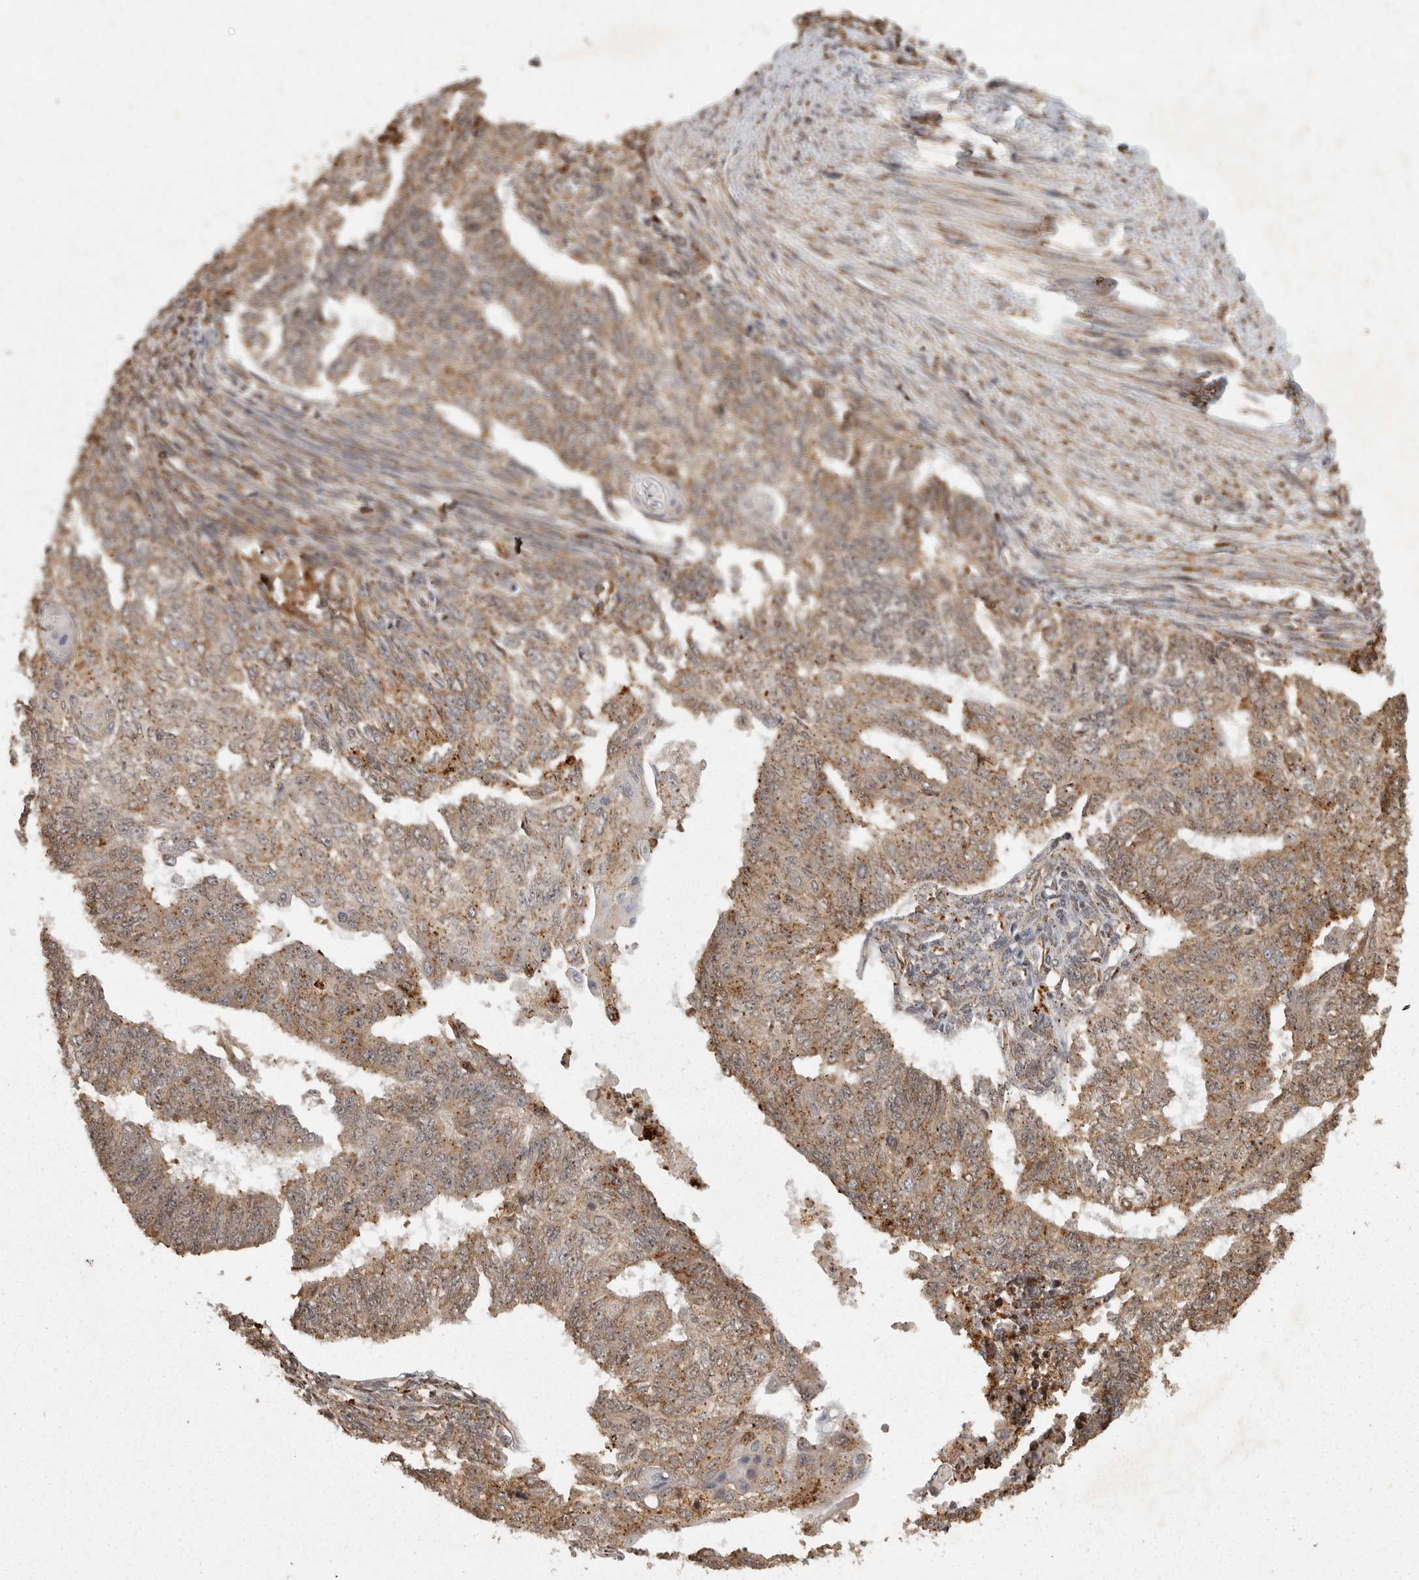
{"staining": {"intensity": "moderate", "quantity": ">75%", "location": "cytoplasmic/membranous"}, "tissue": "endometrial cancer", "cell_type": "Tumor cells", "image_type": "cancer", "snomed": [{"axis": "morphology", "description": "Adenocarcinoma, NOS"}, {"axis": "topography", "description": "Endometrium"}], "caption": "Tumor cells show medium levels of moderate cytoplasmic/membranous expression in about >75% of cells in endometrial cancer.", "gene": "ZNF83", "patient": {"sex": "female", "age": 32}}